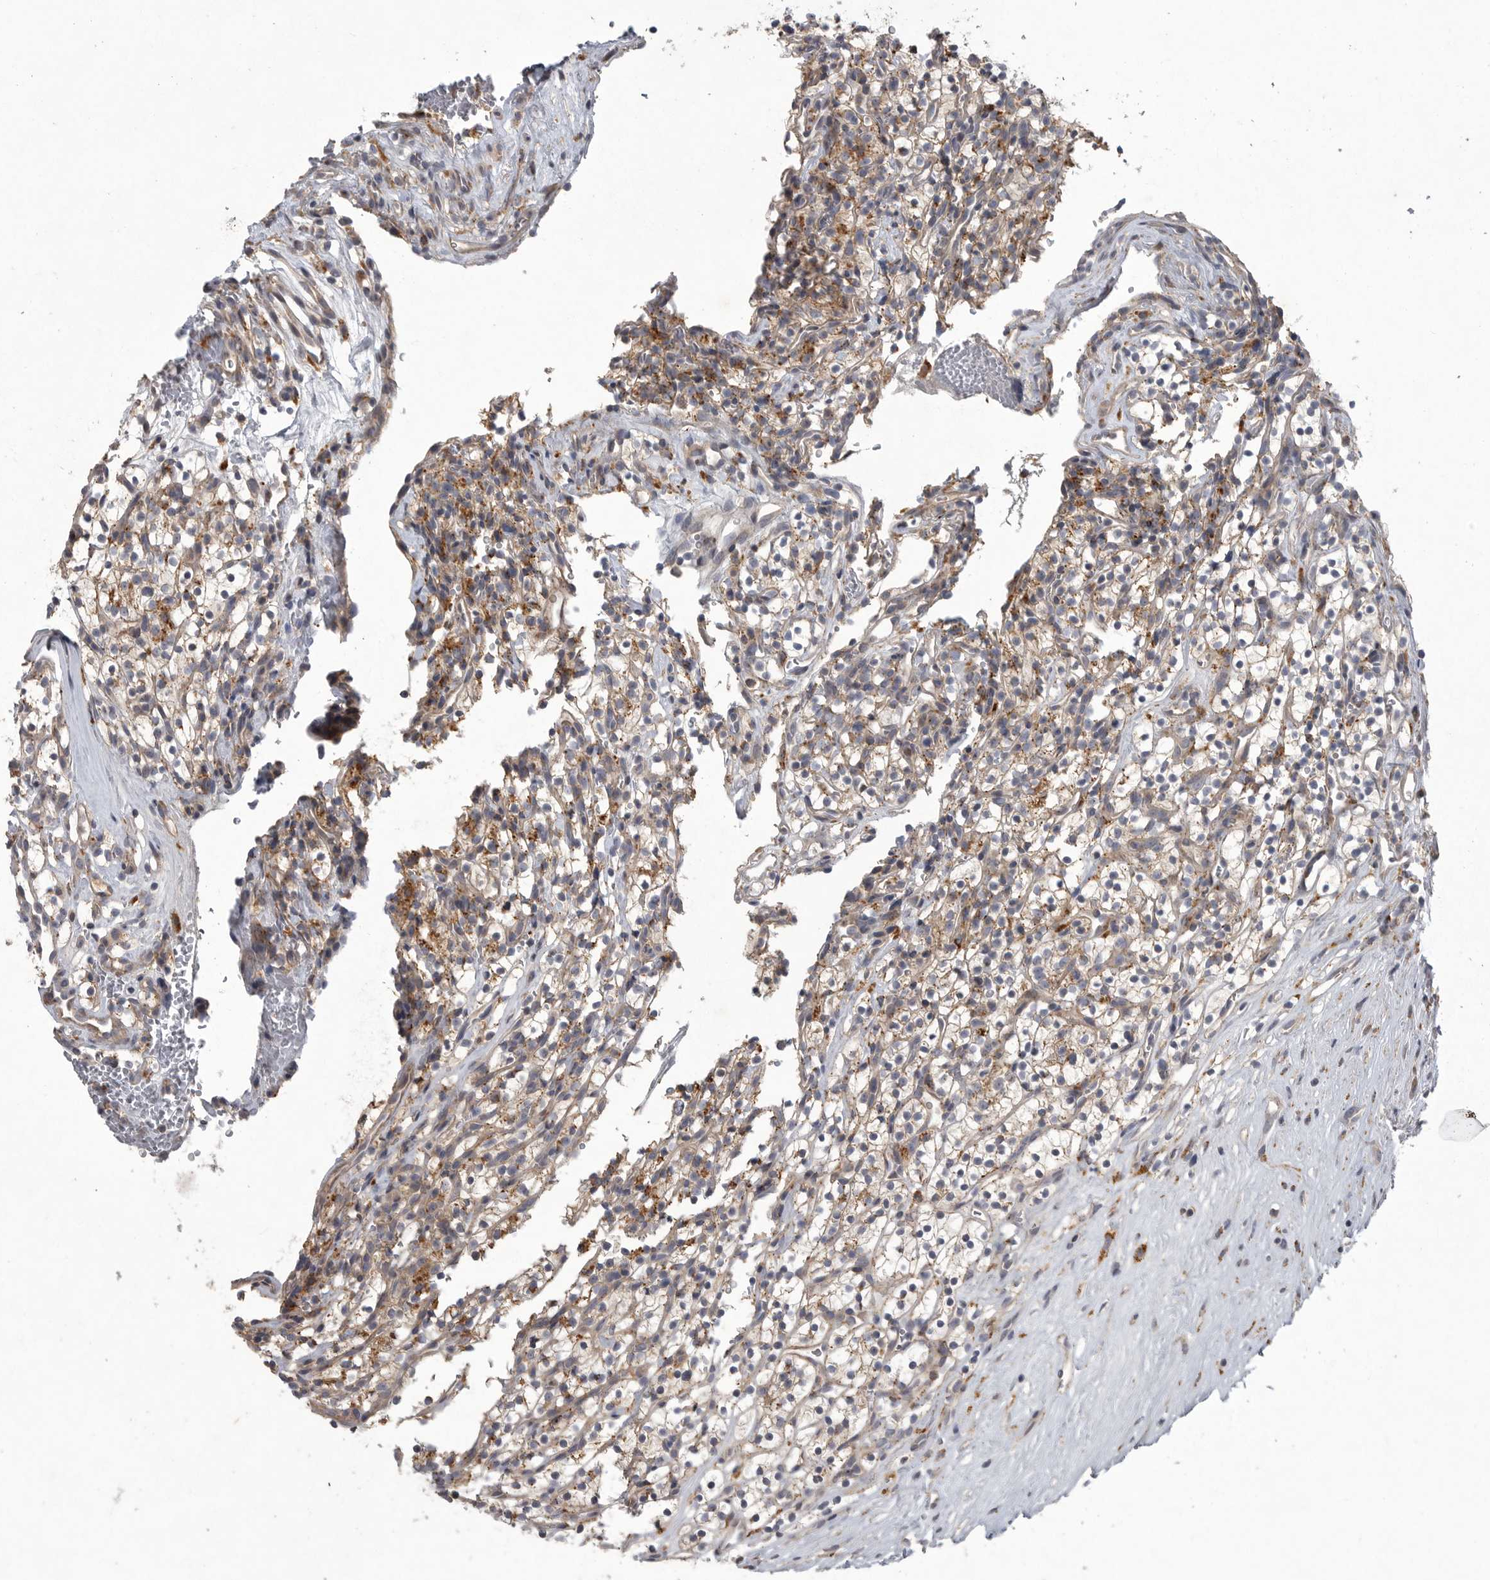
{"staining": {"intensity": "moderate", "quantity": ">75%", "location": "cytoplasmic/membranous"}, "tissue": "renal cancer", "cell_type": "Tumor cells", "image_type": "cancer", "snomed": [{"axis": "morphology", "description": "Adenocarcinoma, NOS"}, {"axis": "topography", "description": "Kidney"}], "caption": "Immunohistochemical staining of human renal cancer displays medium levels of moderate cytoplasmic/membranous expression in about >75% of tumor cells.", "gene": "LAMTOR3", "patient": {"sex": "female", "age": 57}}